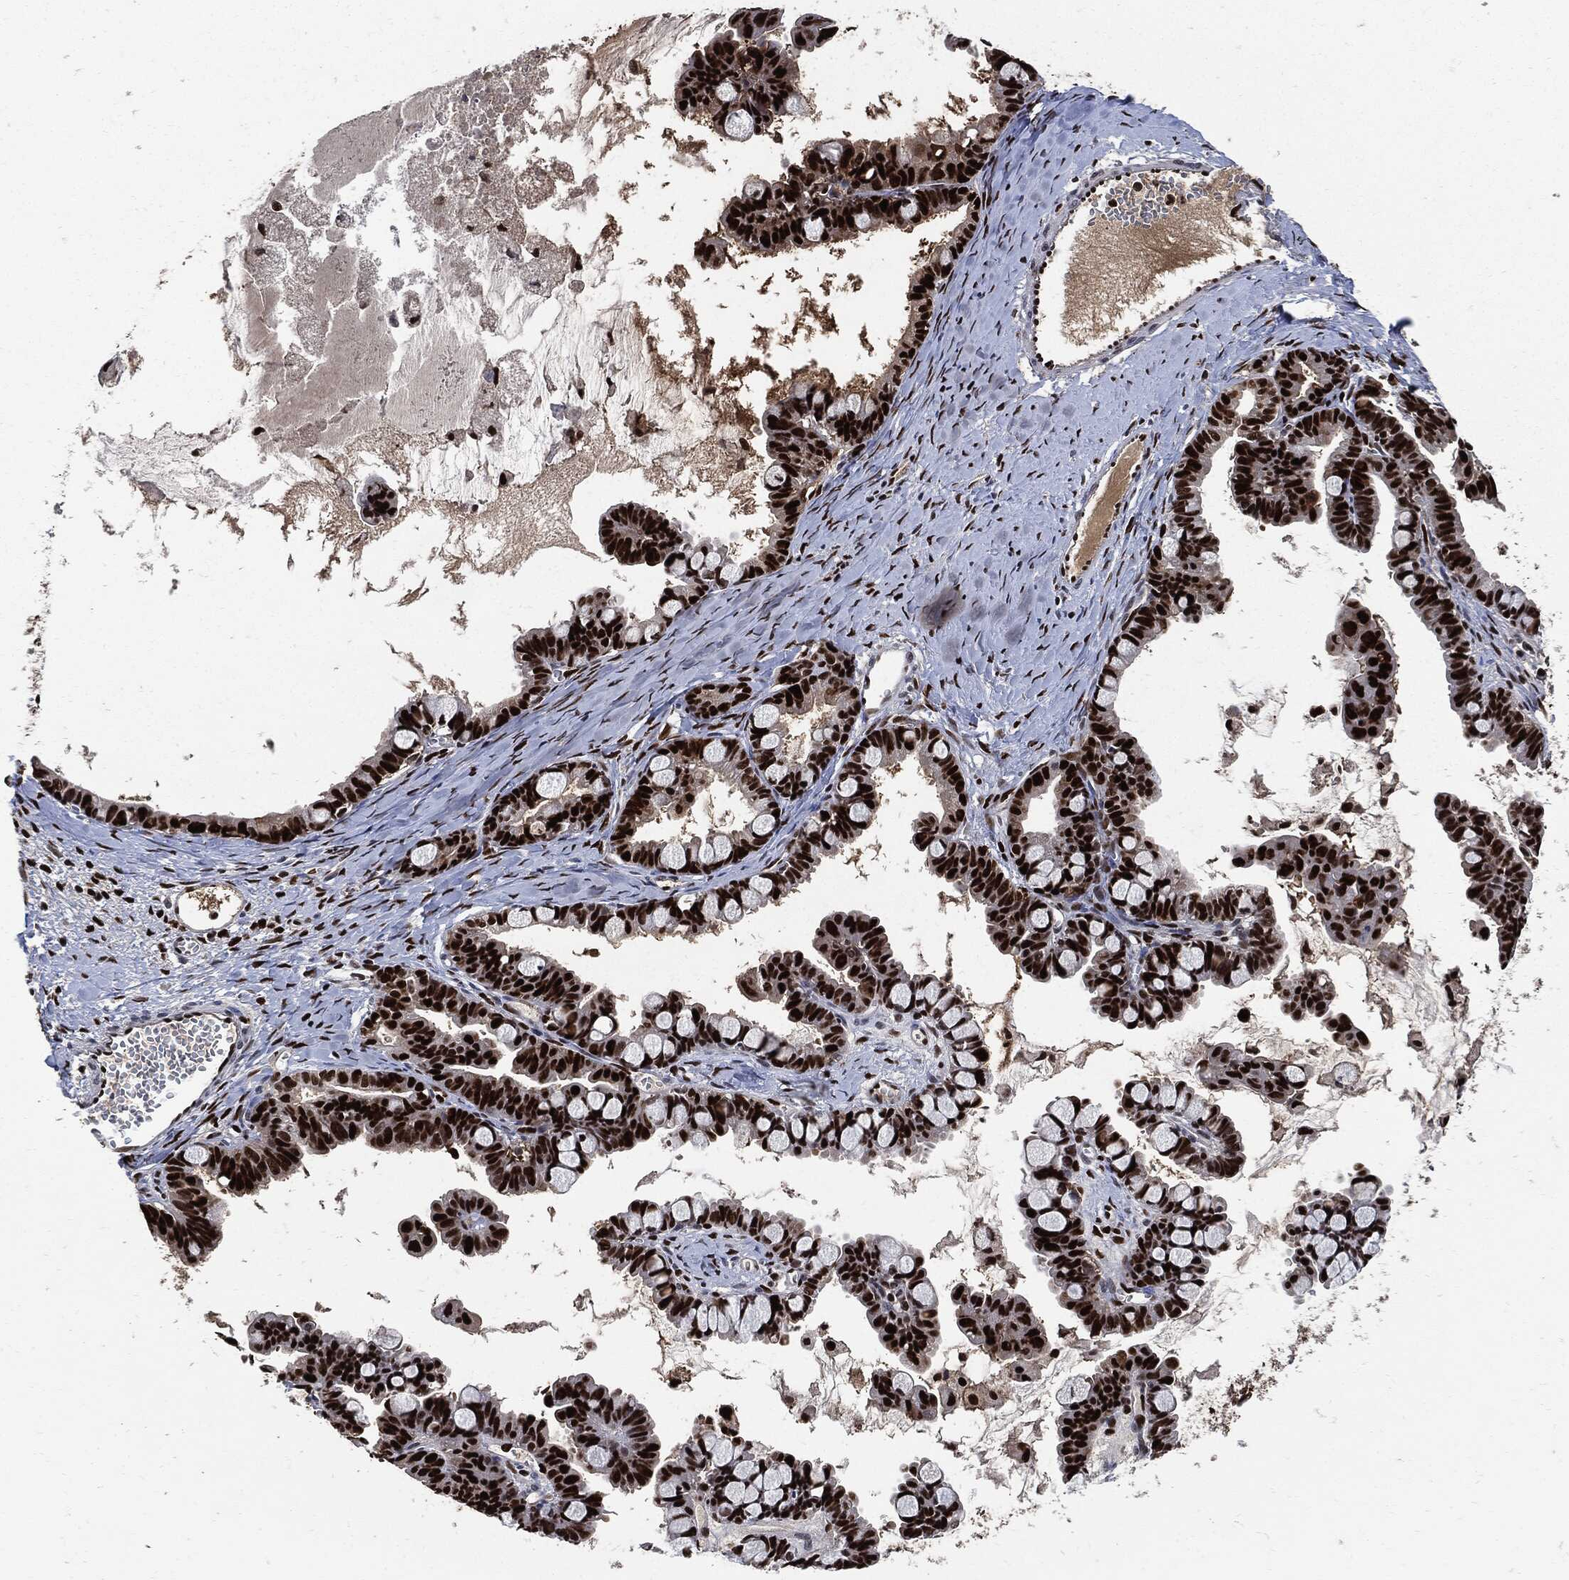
{"staining": {"intensity": "strong", "quantity": ">75%", "location": "nuclear"}, "tissue": "ovarian cancer", "cell_type": "Tumor cells", "image_type": "cancer", "snomed": [{"axis": "morphology", "description": "Cystadenocarcinoma, mucinous, NOS"}, {"axis": "topography", "description": "Ovary"}], "caption": "Immunohistochemistry (IHC) photomicrograph of ovarian cancer stained for a protein (brown), which reveals high levels of strong nuclear positivity in approximately >75% of tumor cells.", "gene": "PCNA", "patient": {"sex": "female", "age": 63}}